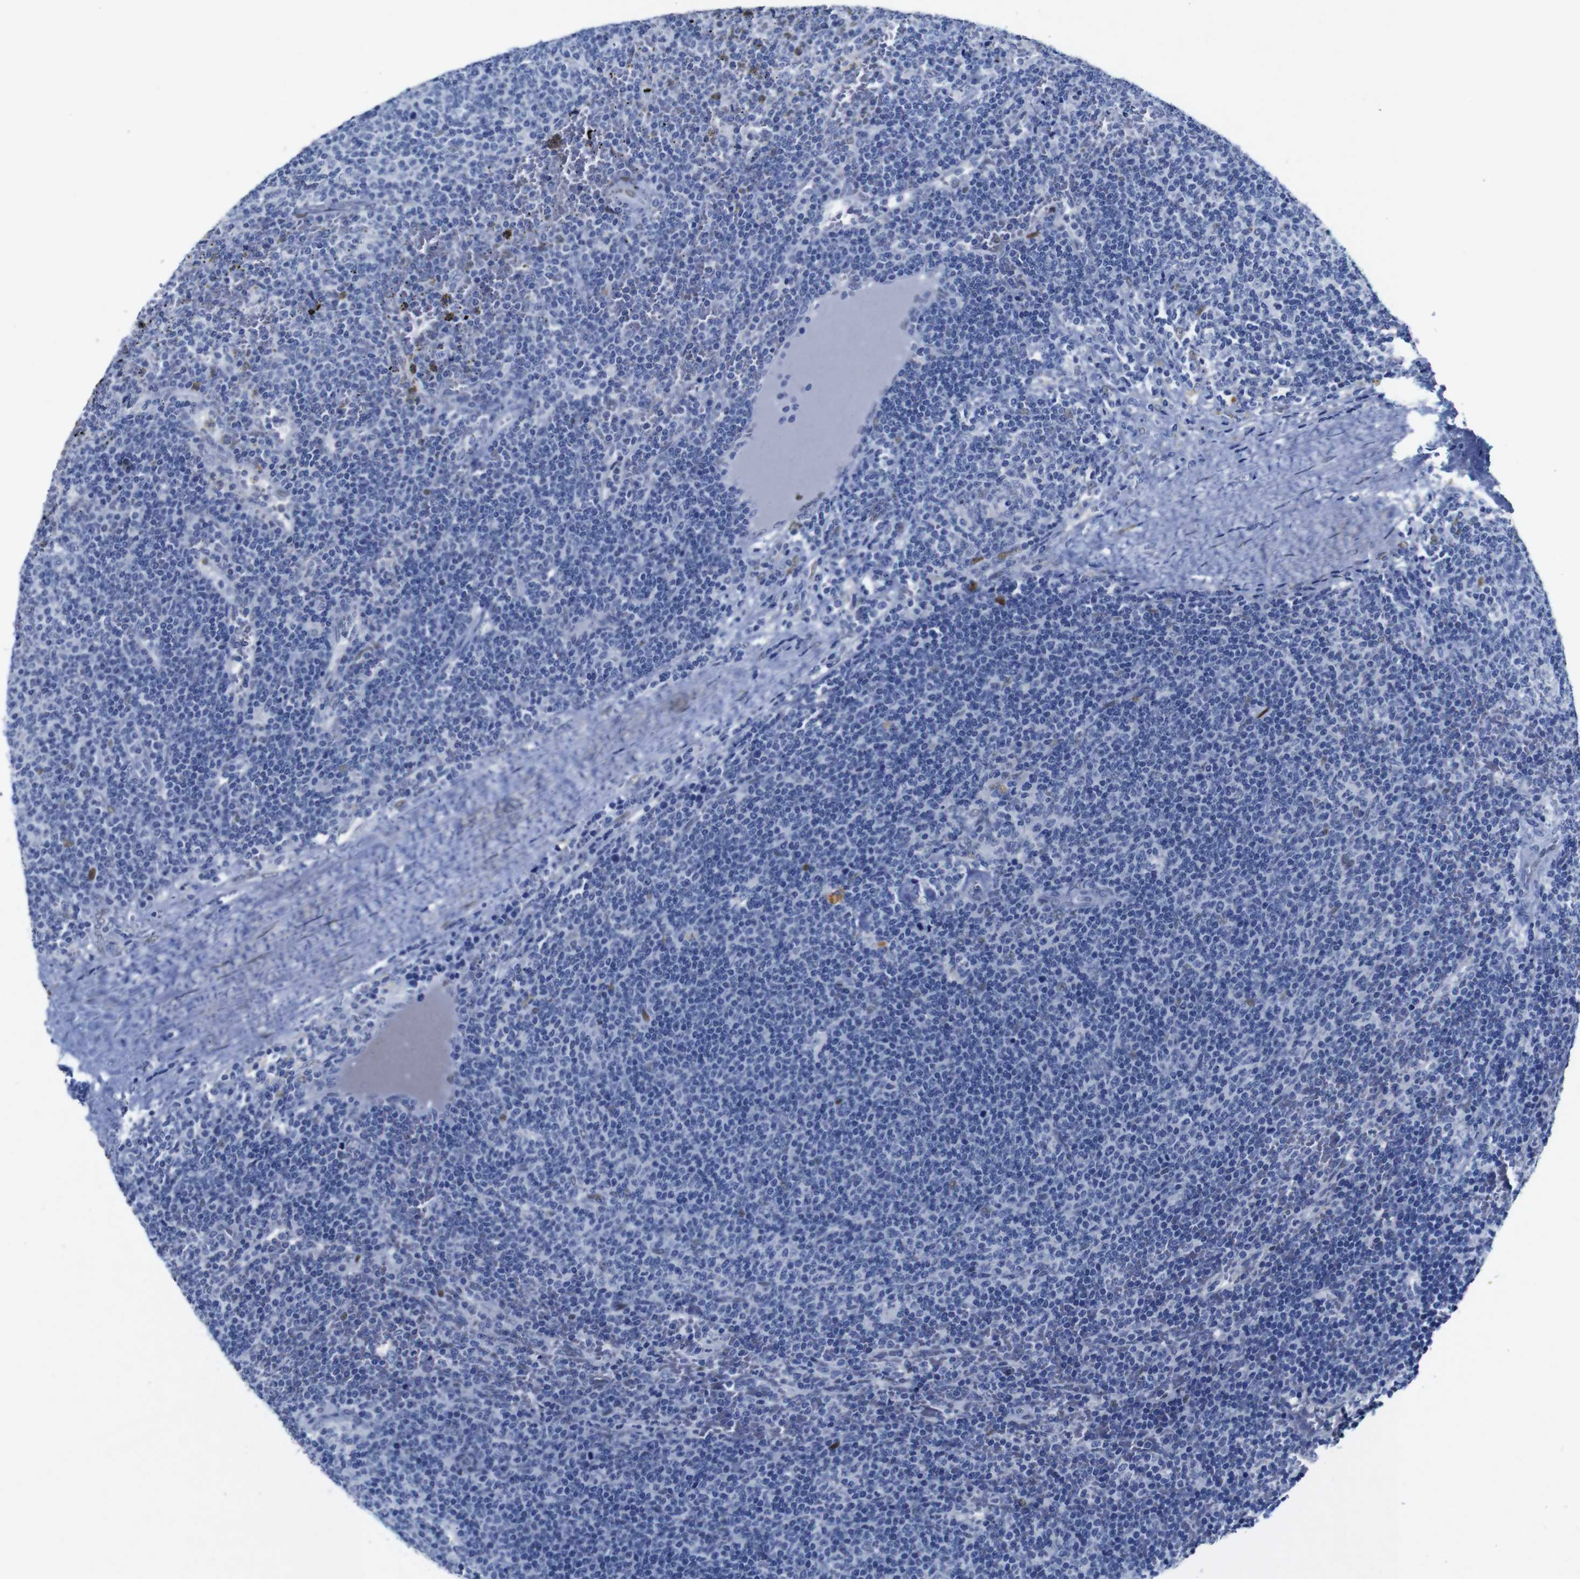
{"staining": {"intensity": "negative", "quantity": "none", "location": "none"}, "tissue": "lymphoma", "cell_type": "Tumor cells", "image_type": "cancer", "snomed": [{"axis": "morphology", "description": "Malignant lymphoma, non-Hodgkin's type, Low grade"}, {"axis": "topography", "description": "Spleen"}], "caption": "Lymphoma stained for a protein using immunohistochemistry reveals no expression tumor cells.", "gene": "FOSL2", "patient": {"sex": "female", "age": 50}}